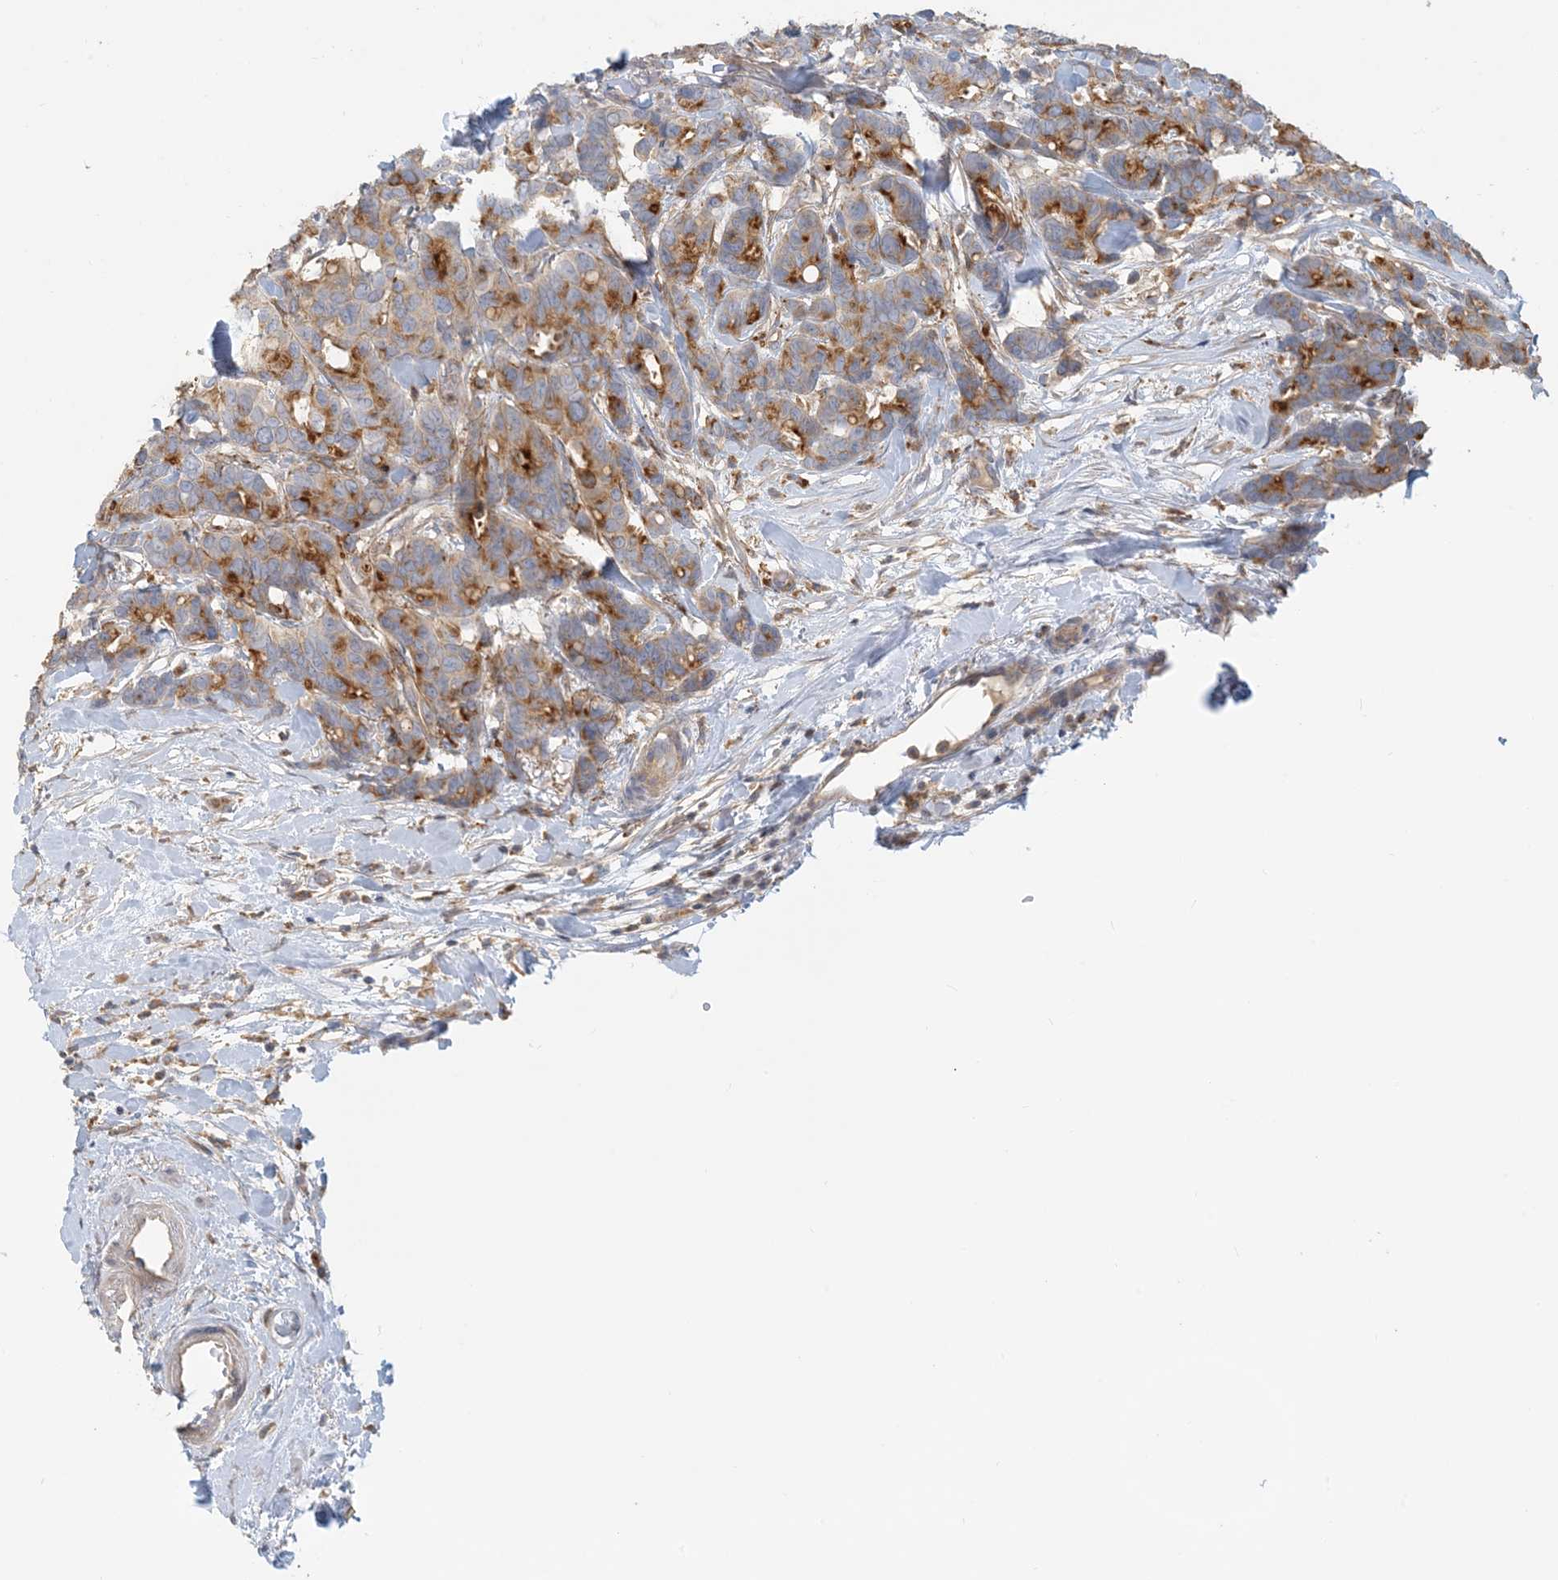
{"staining": {"intensity": "moderate", "quantity": ">75%", "location": "cytoplasmic/membranous"}, "tissue": "breast cancer", "cell_type": "Tumor cells", "image_type": "cancer", "snomed": [{"axis": "morphology", "description": "Duct carcinoma"}, {"axis": "topography", "description": "Breast"}], "caption": "Protein analysis of breast infiltrating ductal carcinoma tissue shows moderate cytoplasmic/membranous staining in approximately >75% of tumor cells. The staining was performed using DAB, with brown indicating positive protein expression. Nuclei are stained blue with hematoxylin.", "gene": "SPPL2A", "patient": {"sex": "female", "age": 87}}